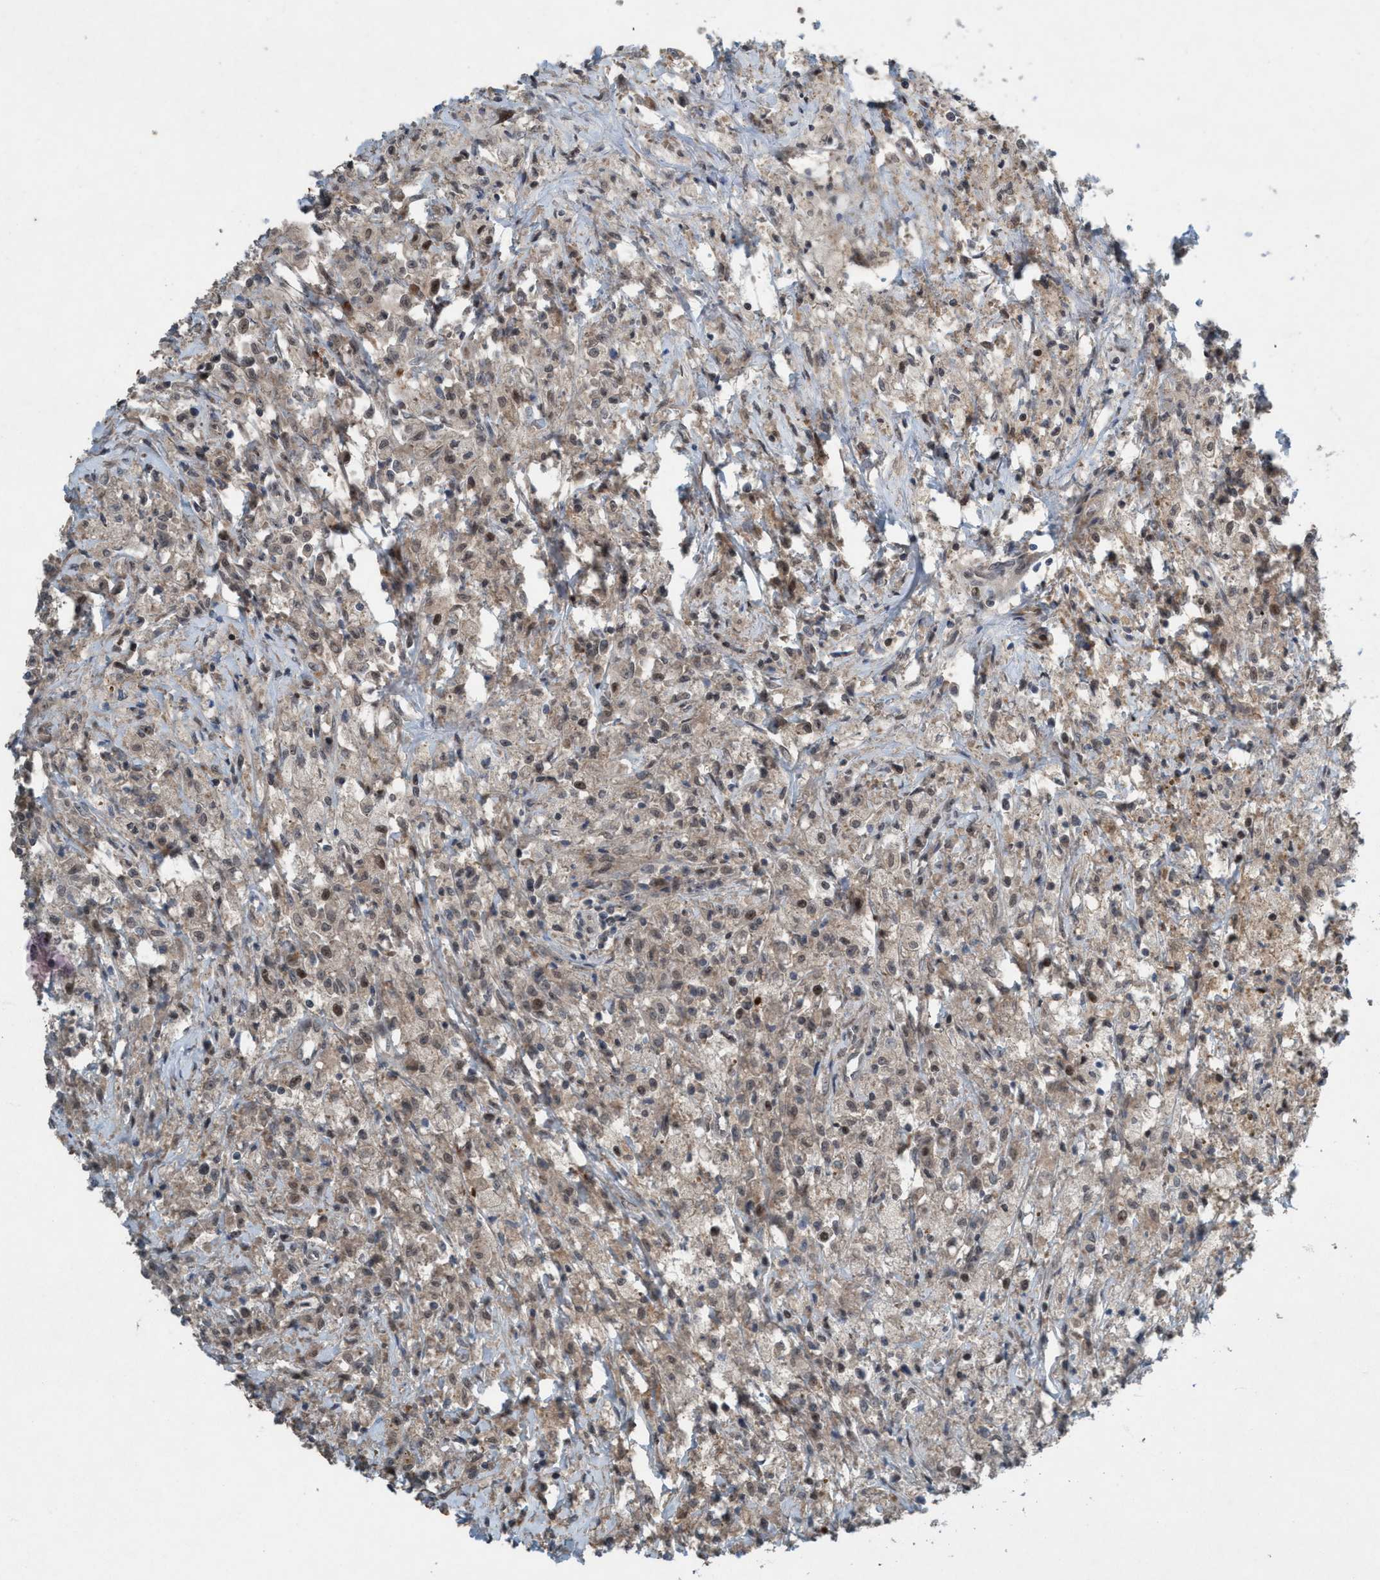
{"staining": {"intensity": "weak", "quantity": "25%-75%", "location": "cytoplasmic/membranous,nuclear"}, "tissue": "testis cancer", "cell_type": "Tumor cells", "image_type": "cancer", "snomed": [{"axis": "morphology", "description": "Carcinoma, Embryonal, NOS"}, {"axis": "topography", "description": "Testis"}], "caption": "Testis cancer stained with a brown dye demonstrates weak cytoplasmic/membranous and nuclear positive staining in approximately 25%-75% of tumor cells.", "gene": "NISCH", "patient": {"sex": "male", "age": 2}}